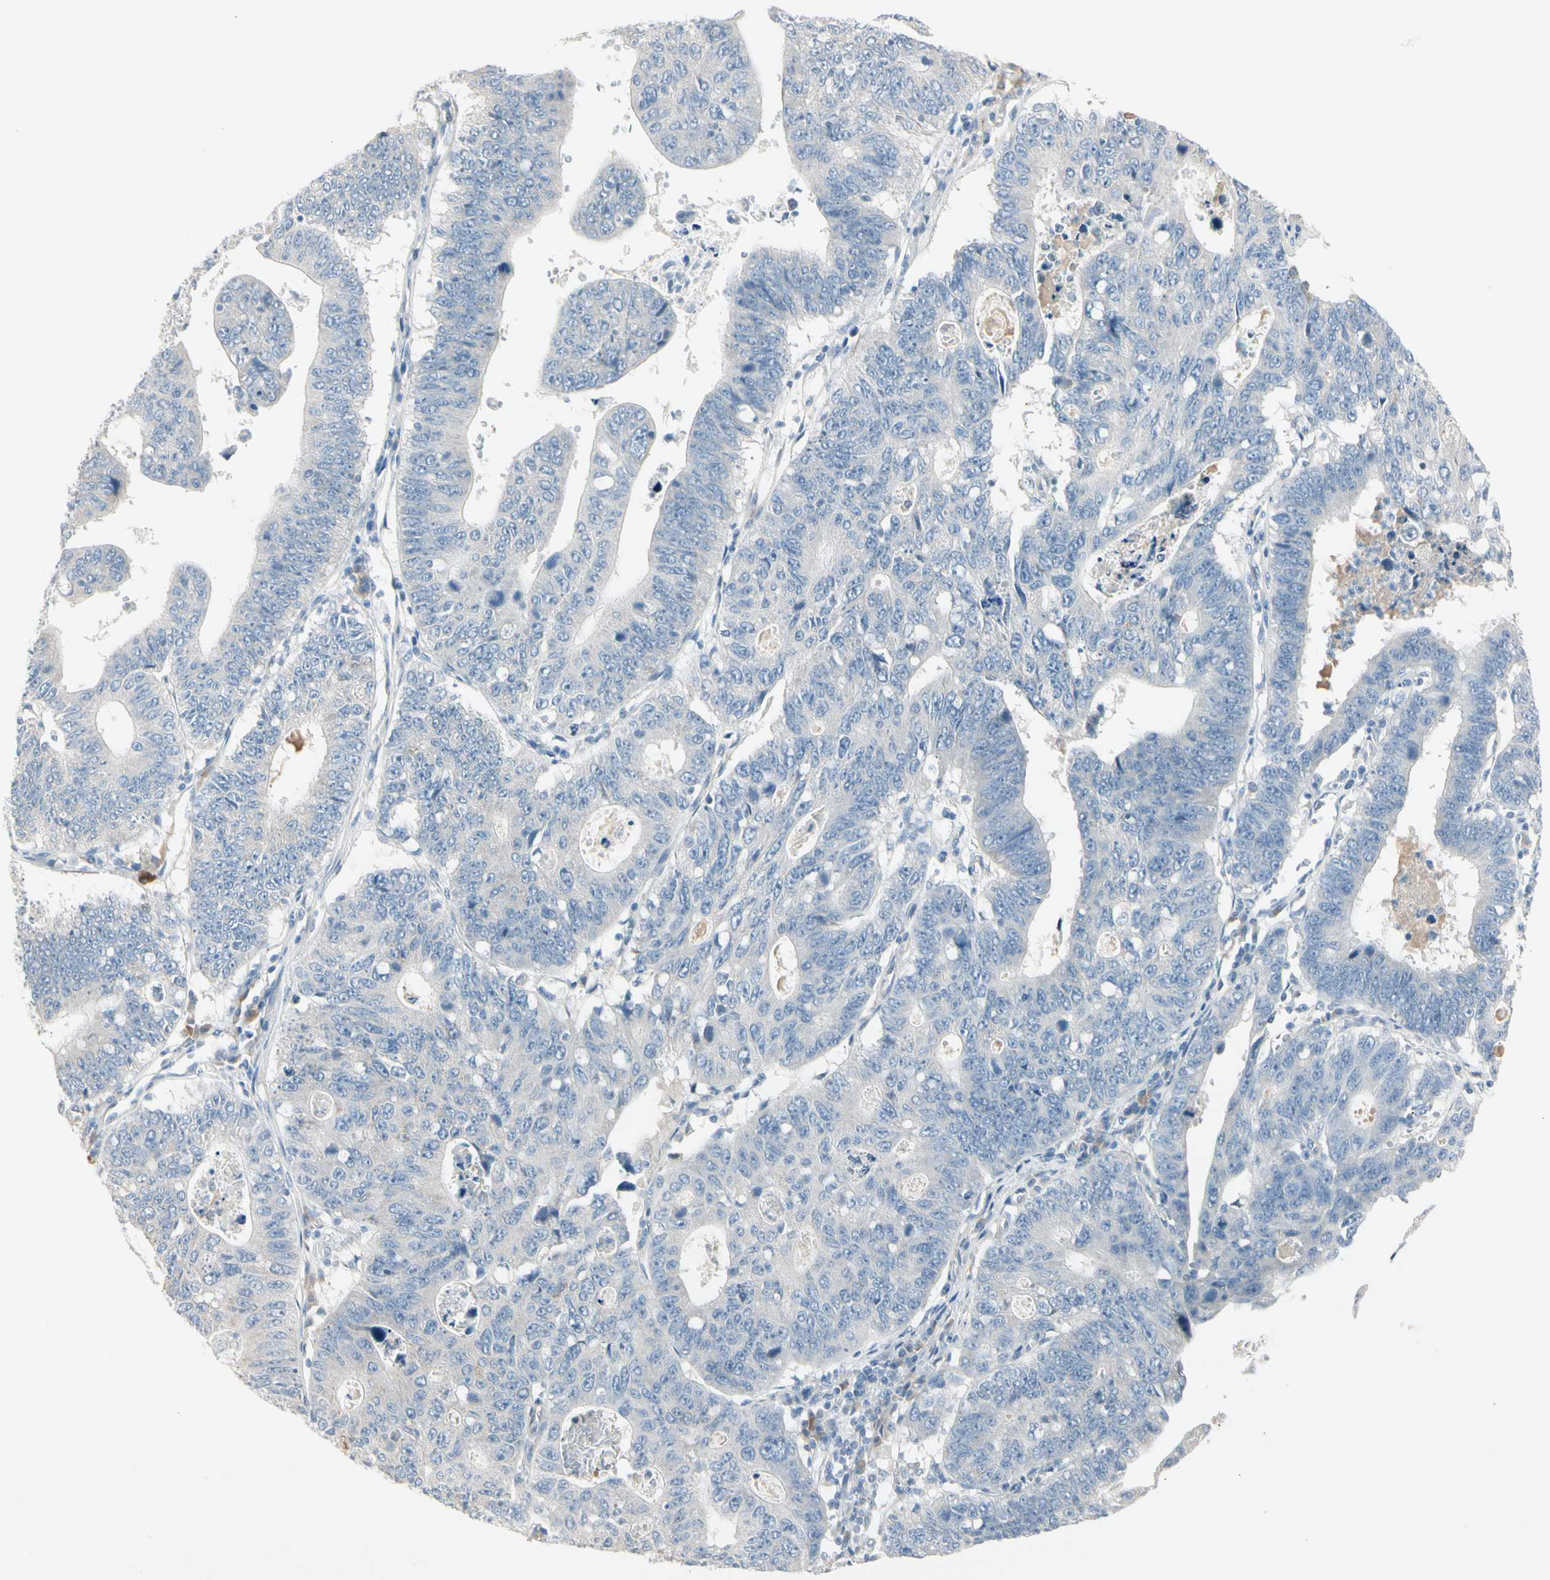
{"staining": {"intensity": "negative", "quantity": "none", "location": "none"}, "tissue": "stomach cancer", "cell_type": "Tumor cells", "image_type": "cancer", "snomed": [{"axis": "morphology", "description": "Adenocarcinoma, NOS"}, {"axis": "topography", "description": "Stomach"}], "caption": "DAB immunohistochemical staining of human adenocarcinoma (stomach) shows no significant staining in tumor cells.", "gene": "MAPRE3", "patient": {"sex": "male", "age": 59}}